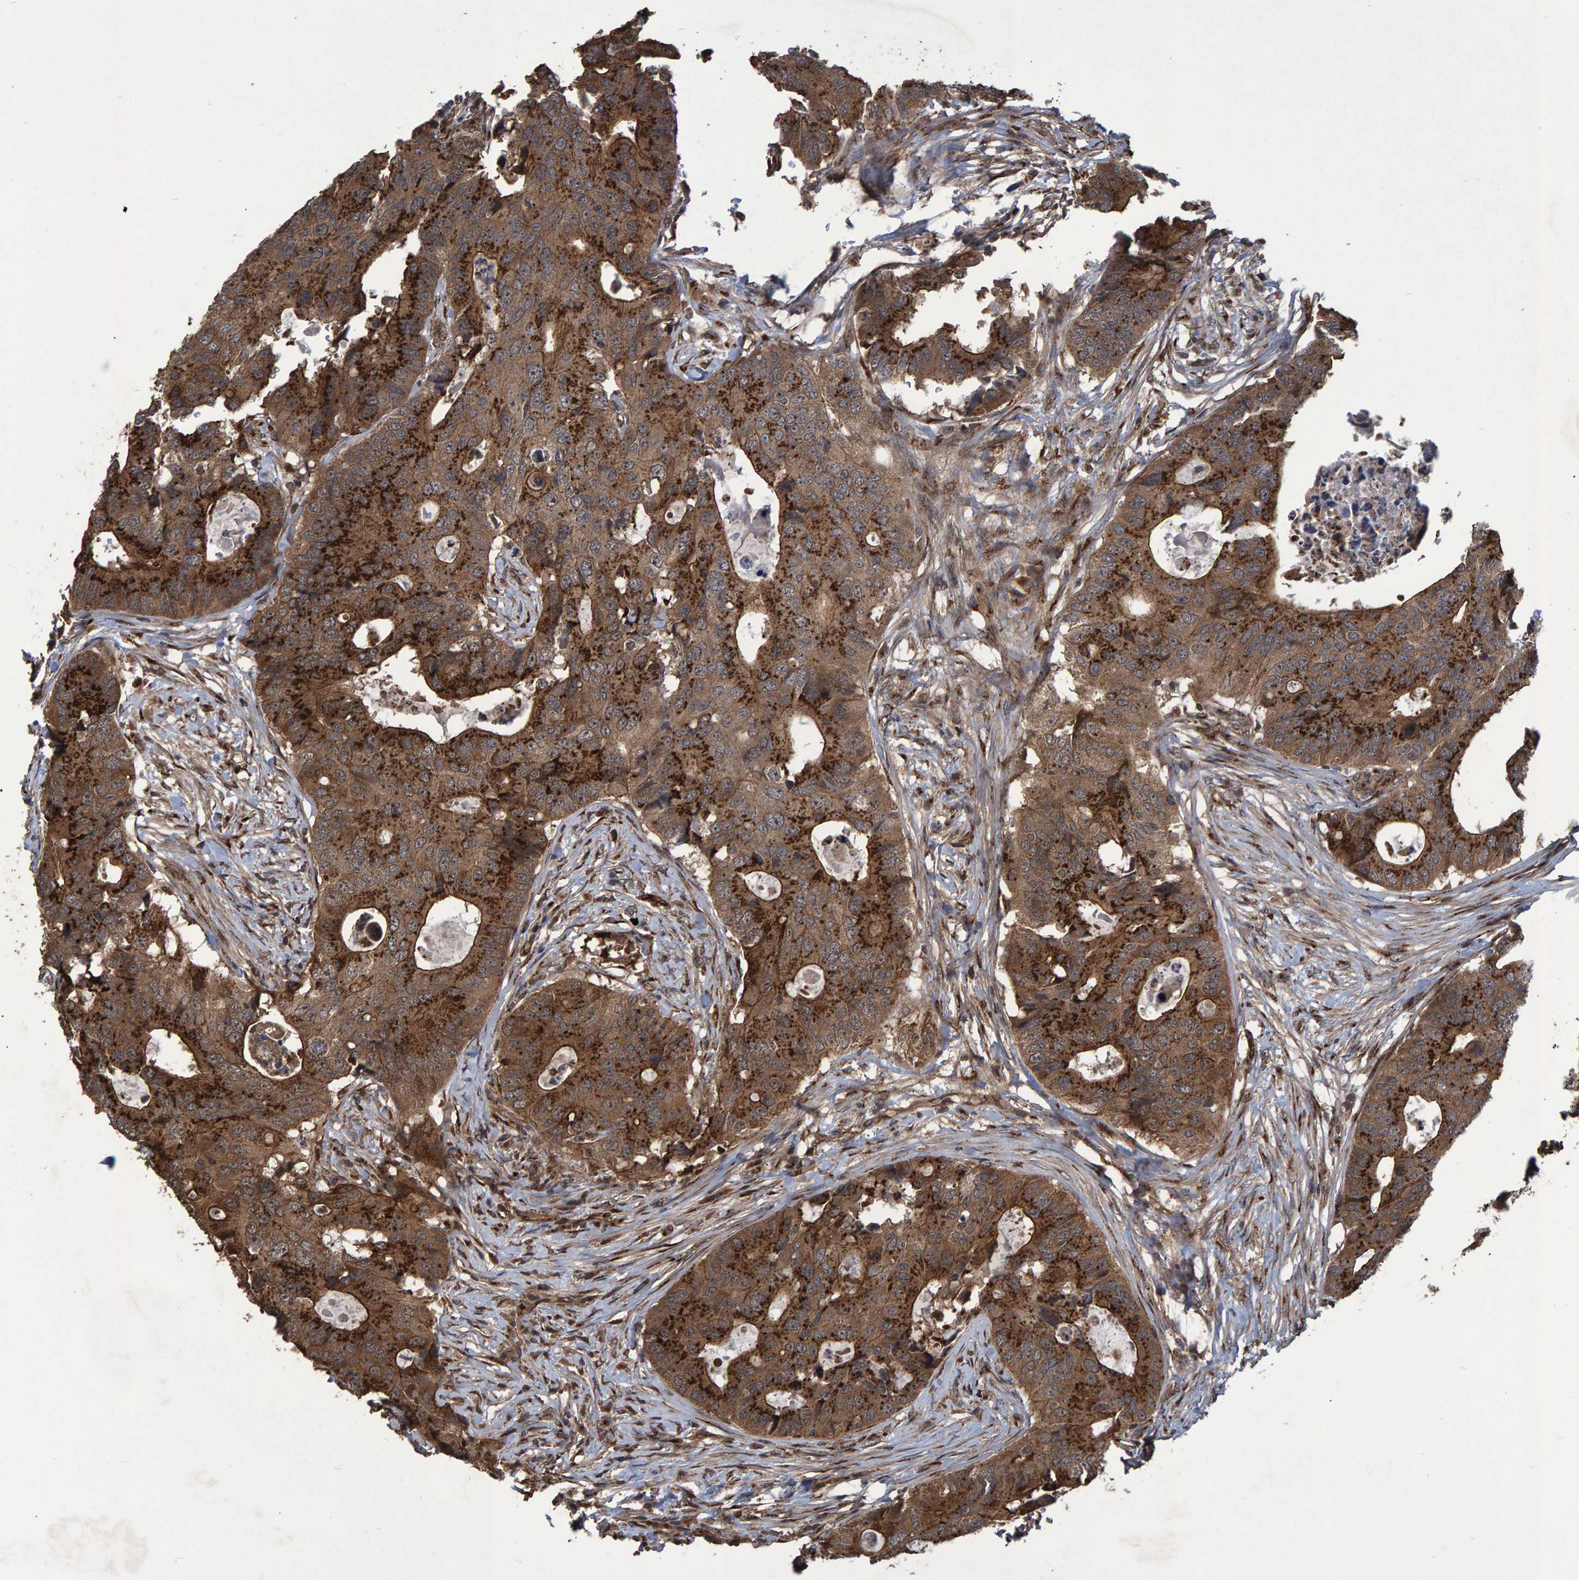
{"staining": {"intensity": "strong", "quantity": ">75%", "location": "cytoplasmic/membranous"}, "tissue": "colorectal cancer", "cell_type": "Tumor cells", "image_type": "cancer", "snomed": [{"axis": "morphology", "description": "Adenocarcinoma, NOS"}, {"axis": "topography", "description": "Colon"}], "caption": "Immunohistochemistry of human adenocarcinoma (colorectal) exhibits high levels of strong cytoplasmic/membranous expression in approximately >75% of tumor cells.", "gene": "TRIM68", "patient": {"sex": "male", "age": 71}}